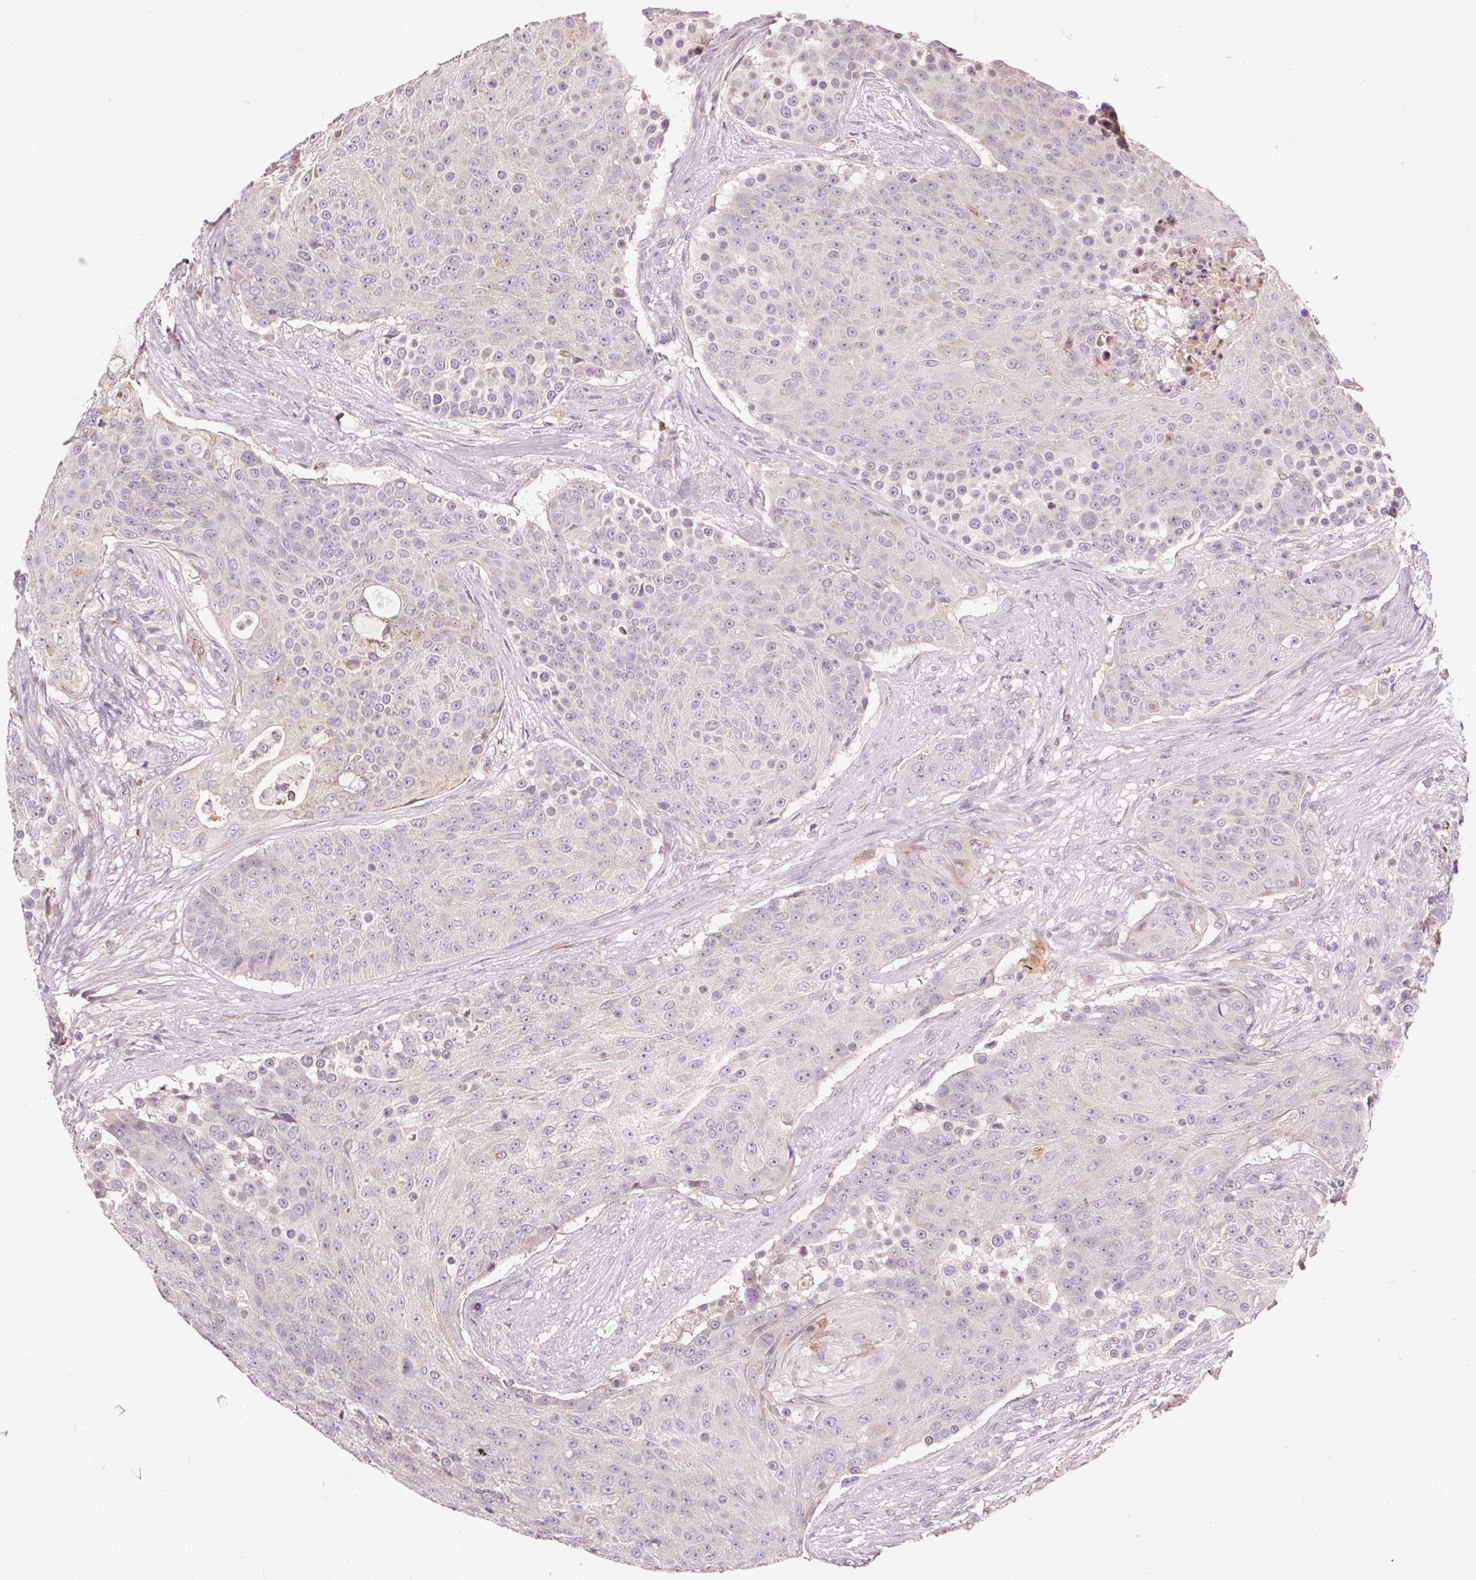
{"staining": {"intensity": "negative", "quantity": "none", "location": "none"}, "tissue": "urothelial cancer", "cell_type": "Tumor cells", "image_type": "cancer", "snomed": [{"axis": "morphology", "description": "Urothelial carcinoma, High grade"}, {"axis": "topography", "description": "Urinary bladder"}], "caption": "Image shows no protein staining in tumor cells of urothelial cancer tissue.", "gene": "KLHL21", "patient": {"sex": "female", "age": 63}}